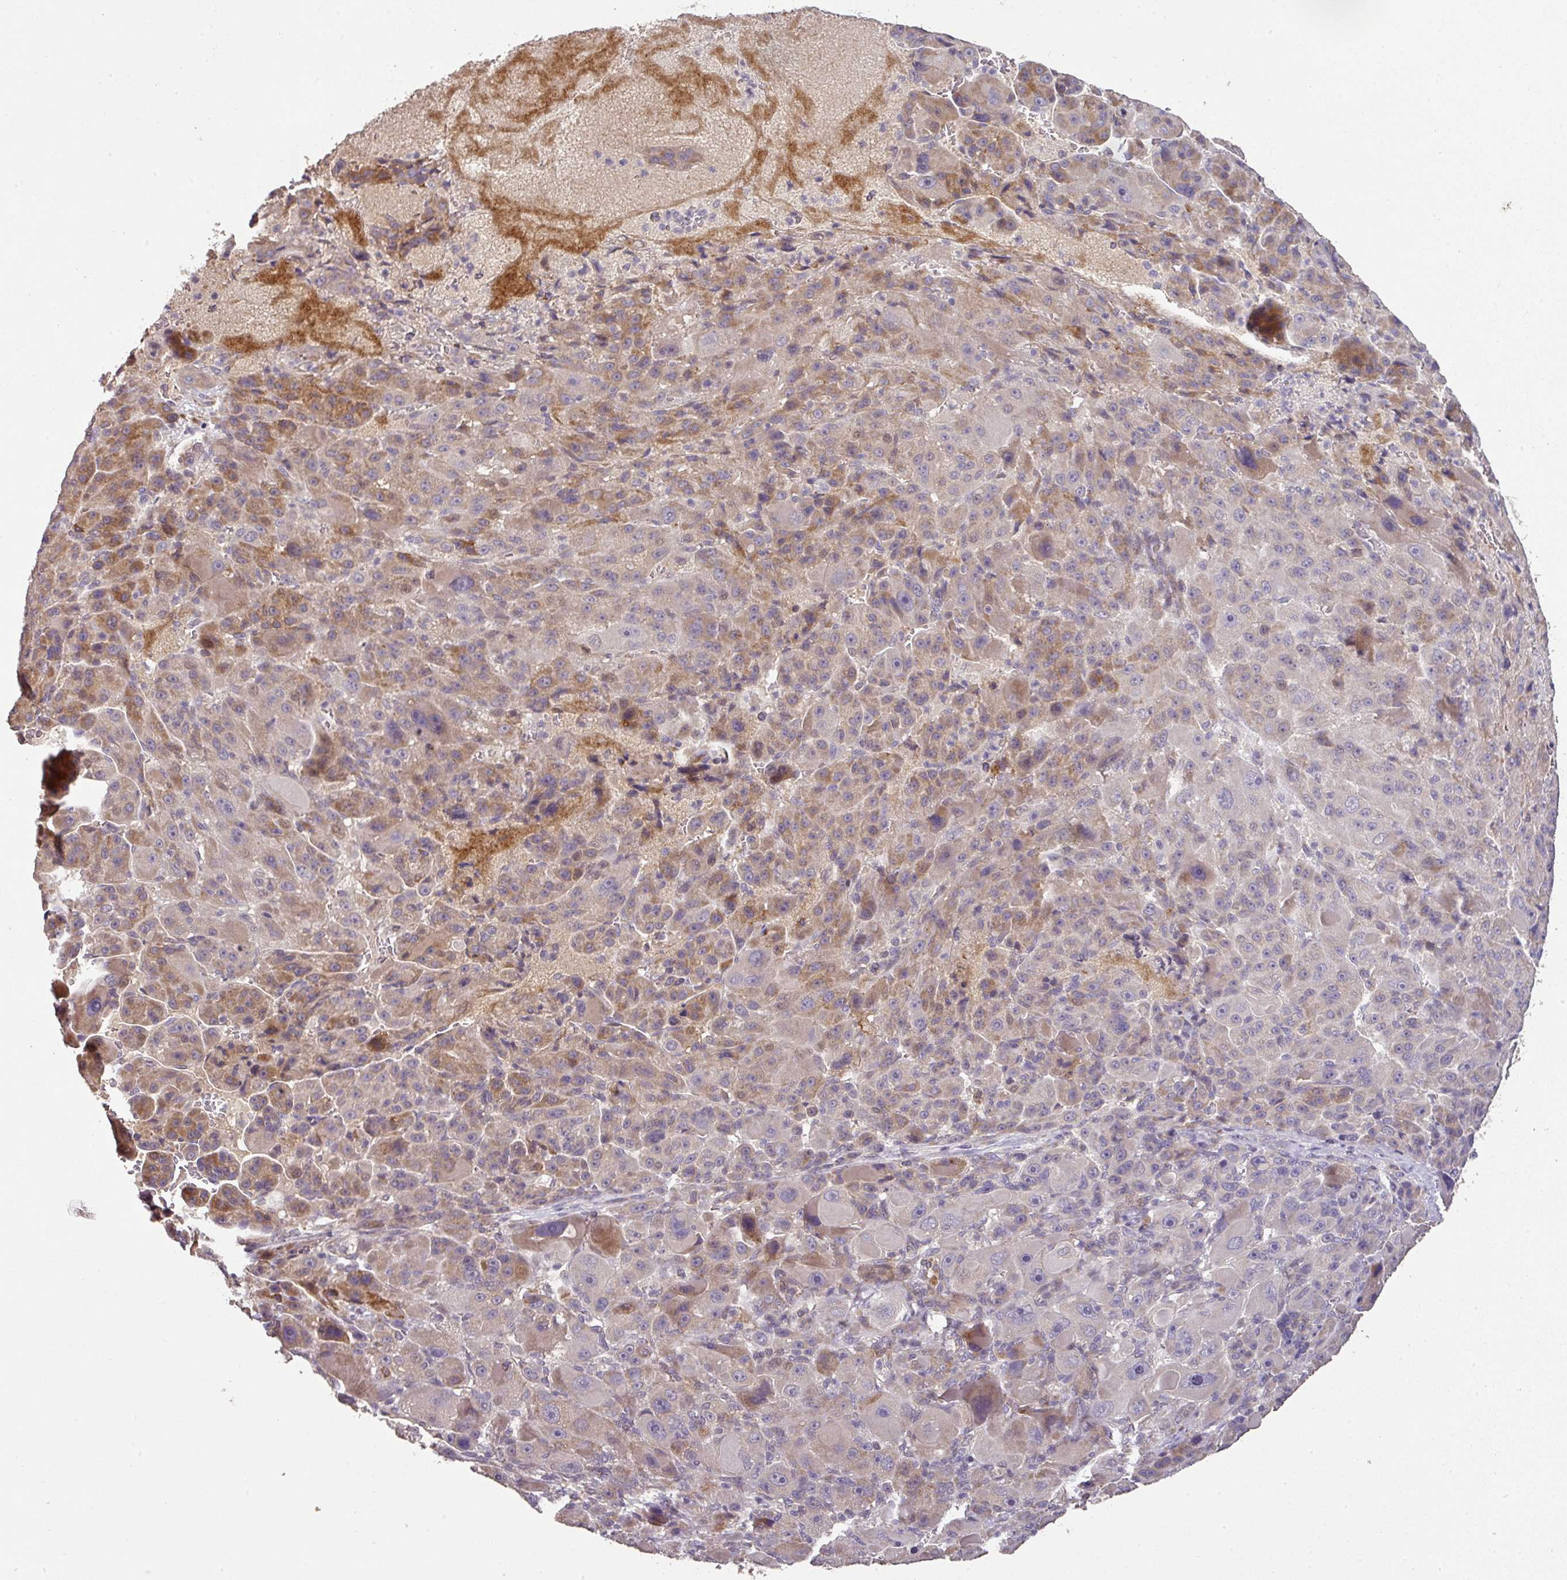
{"staining": {"intensity": "moderate", "quantity": "25%-75%", "location": "cytoplasmic/membranous"}, "tissue": "liver cancer", "cell_type": "Tumor cells", "image_type": "cancer", "snomed": [{"axis": "morphology", "description": "Carcinoma, Hepatocellular, NOS"}, {"axis": "topography", "description": "Liver"}], "caption": "Liver cancer (hepatocellular carcinoma) was stained to show a protein in brown. There is medium levels of moderate cytoplasmic/membranous expression in about 25%-75% of tumor cells.", "gene": "SPCS3", "patient": {"sex": "male", "age": 76}}